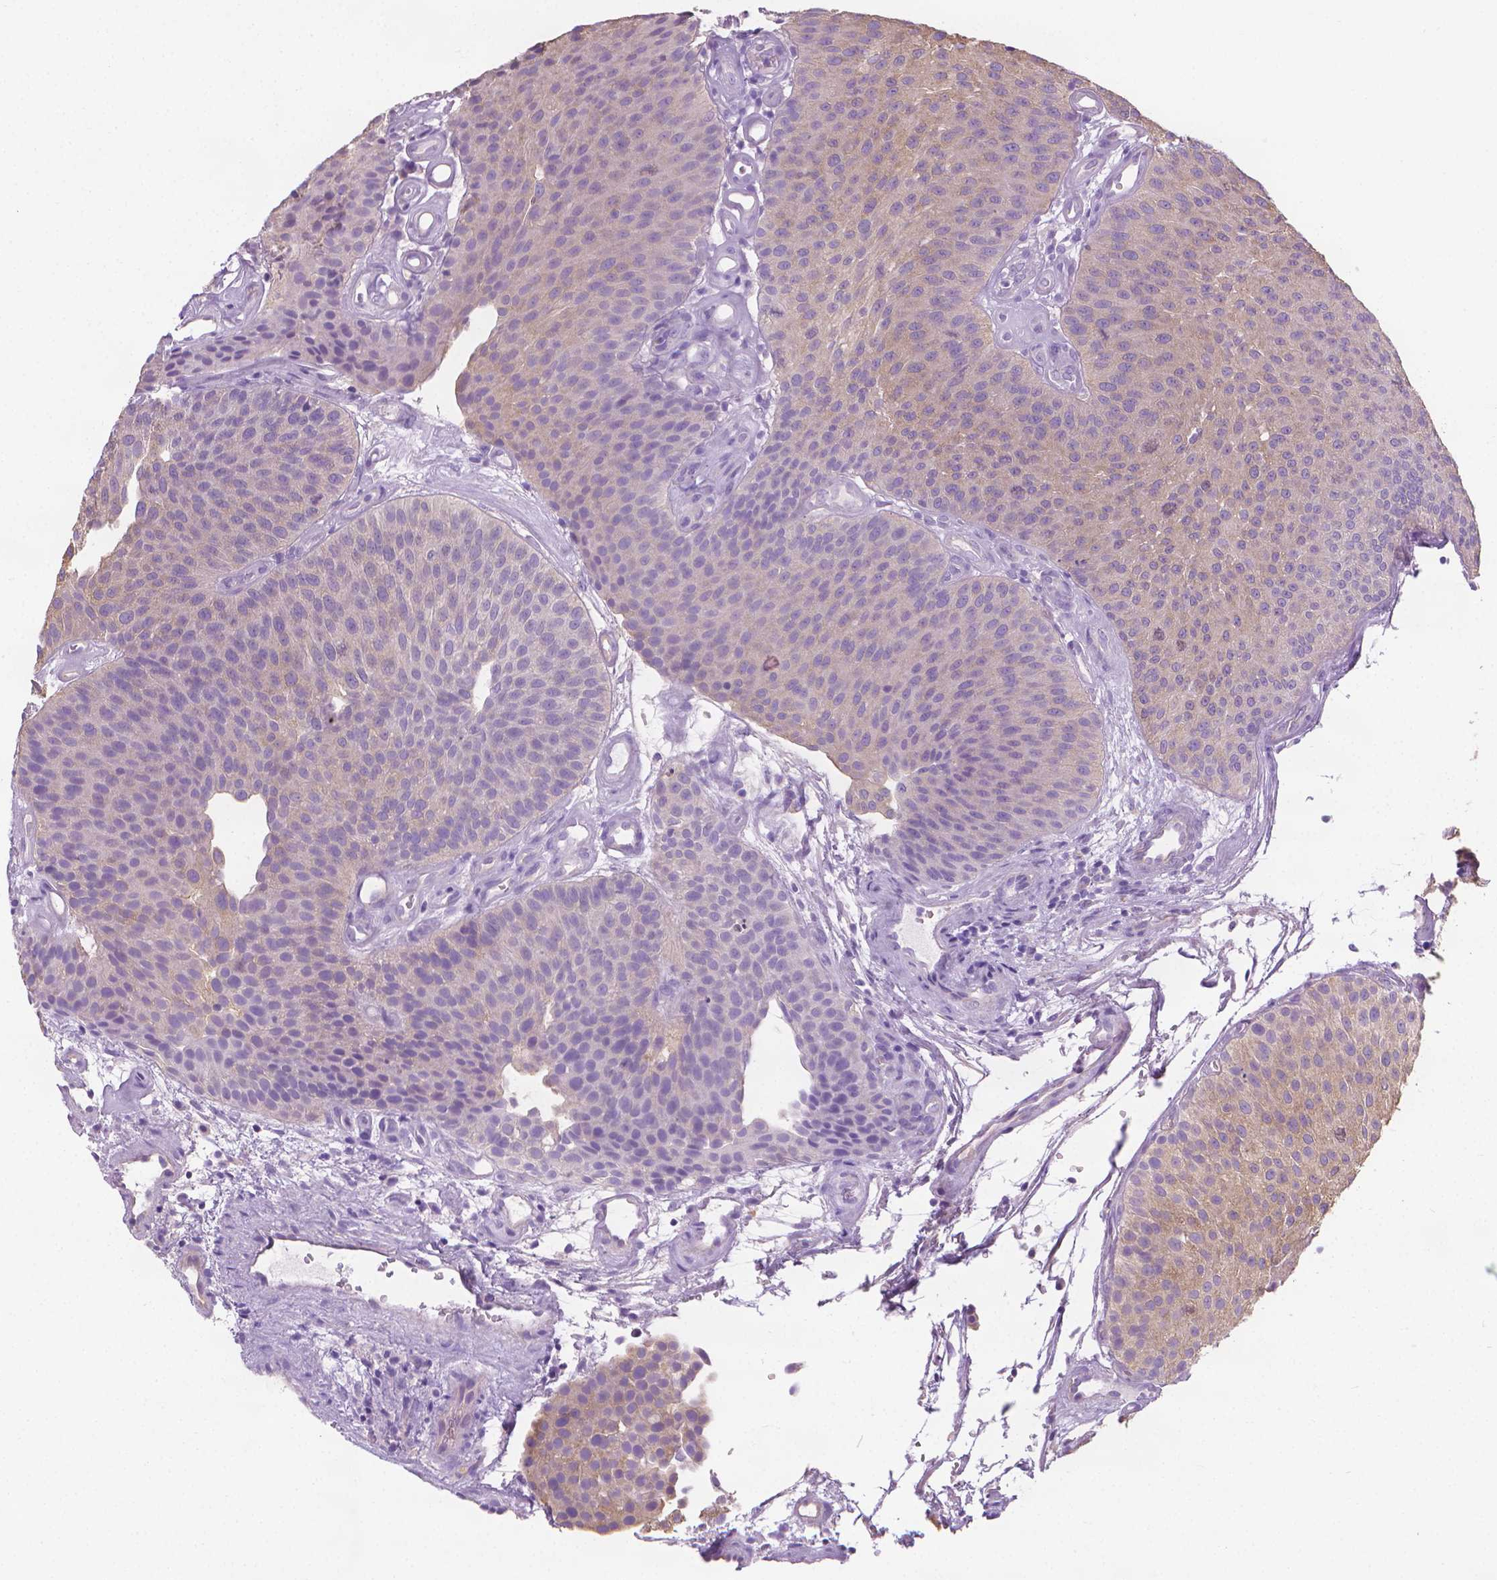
{"staining": {"intensity": "weak", "quantity": "25%-75%", "location": "cytoplasmic/membranous"}, "tissue": "urothelial cancer", "cell_type": "Tumor cells", "image_type": "cancer", "snomed": [{"axis": "morphology", "description": "Urothelial carcinoma, Low grade"}, {"axis": "topography", "description": "Urinary bladder"}], "caption": "The micrograph shows a brown stain indicating the presence of a protein in the cytoplasmic/membranous of tumor cells in urothelial cancer. (DAB IHC with brightfield microscopy, high magnification).", "gene": "FASN", "patient": {"sex": "female", "age": 87}}